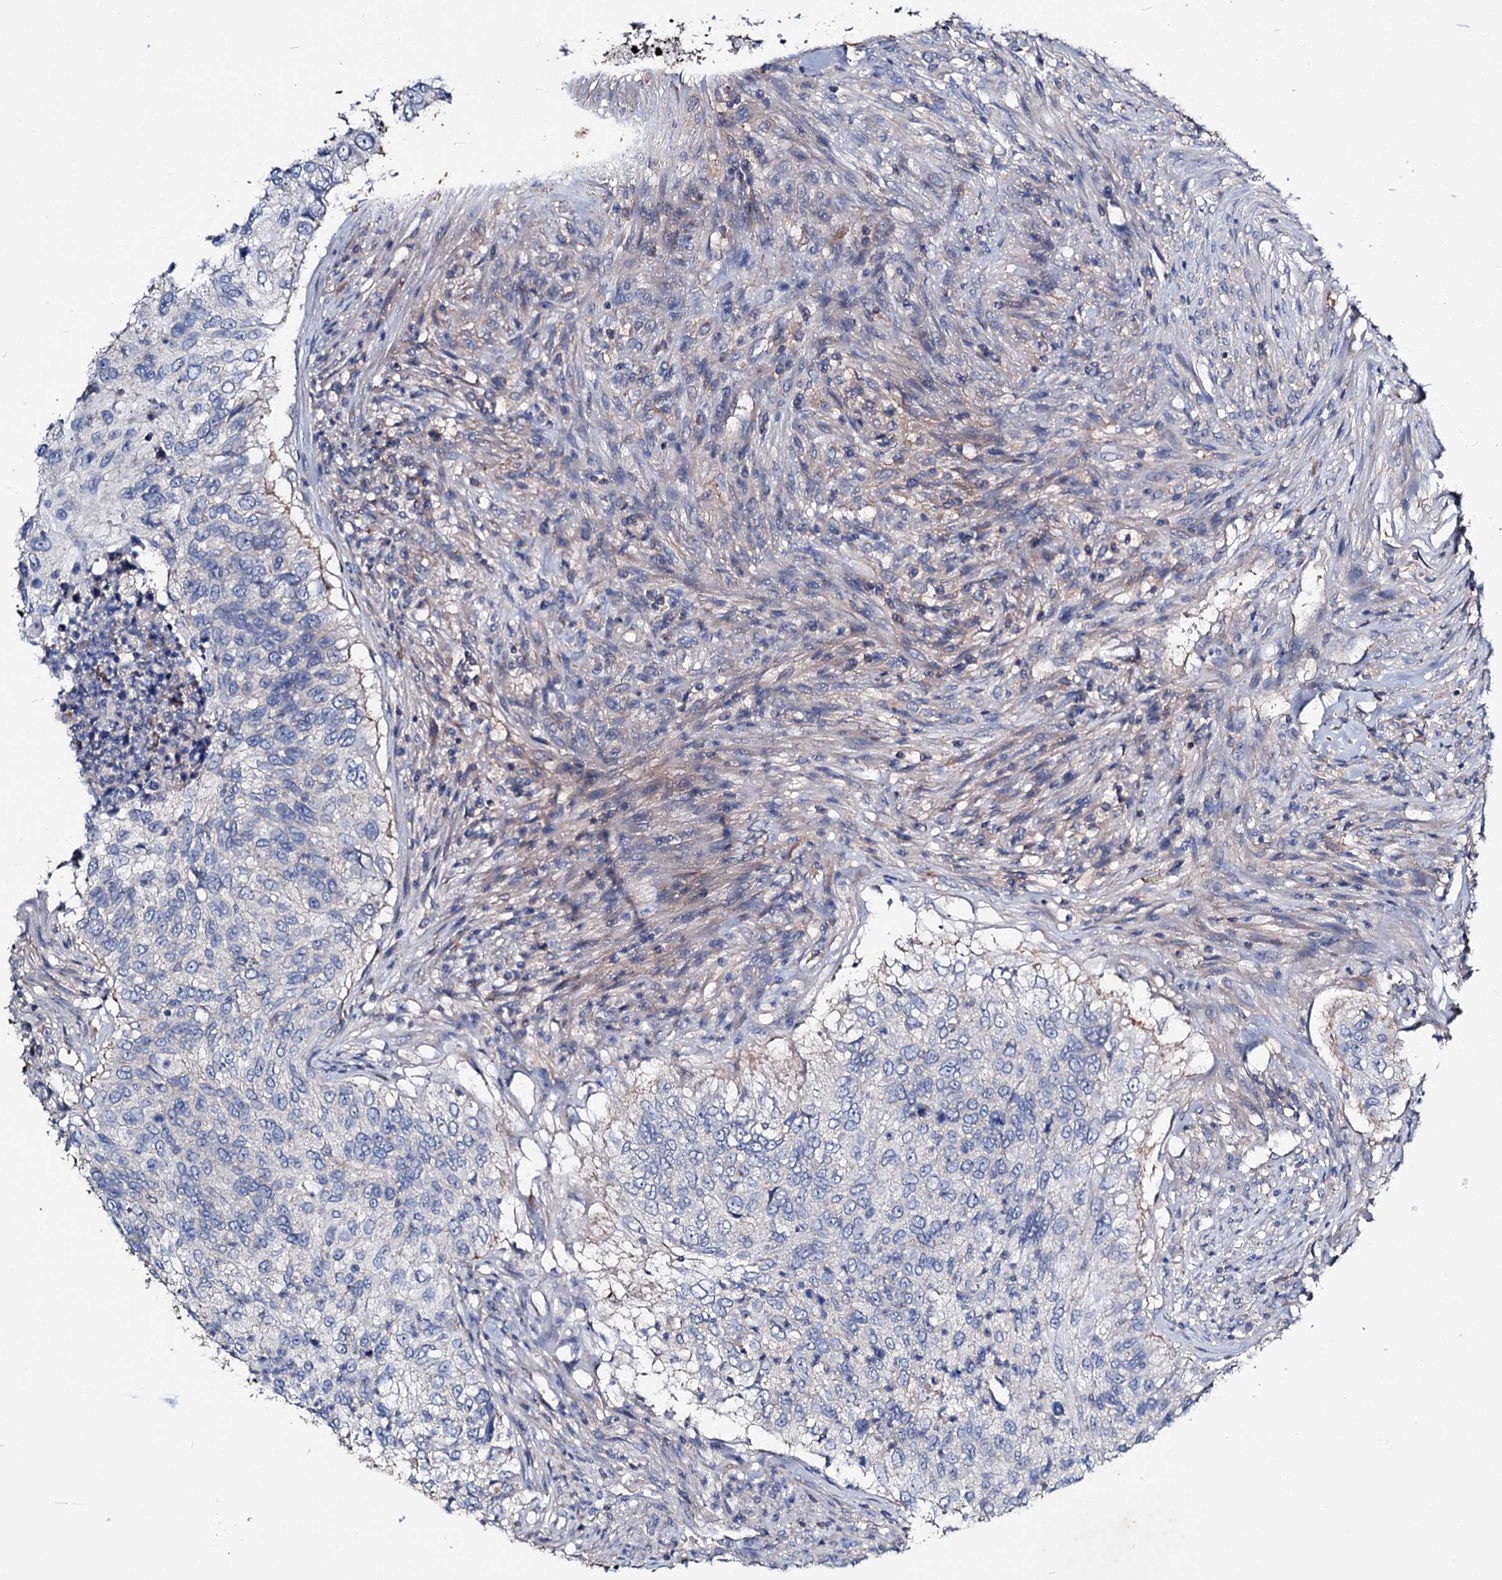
{"staining": {"intensity": "negative", "quantity": "none", "location": "none"}, "tissue": "urothelial cancer", "cell_type": "Tumor cells", "image_type": "cancer", "snomed": [{"axis": "morphology", "description": "Urothelial carcinoma, High grade"}, {"axis": "topography", "description": "Urinary bladder"}], "caption": "High power microscopy micrograph of an IHC image of urothelial cancer, revealing no significant positivity in tumor cells.", "gene": "ACY3", "patient": {"sex": "female", "age": 60}}